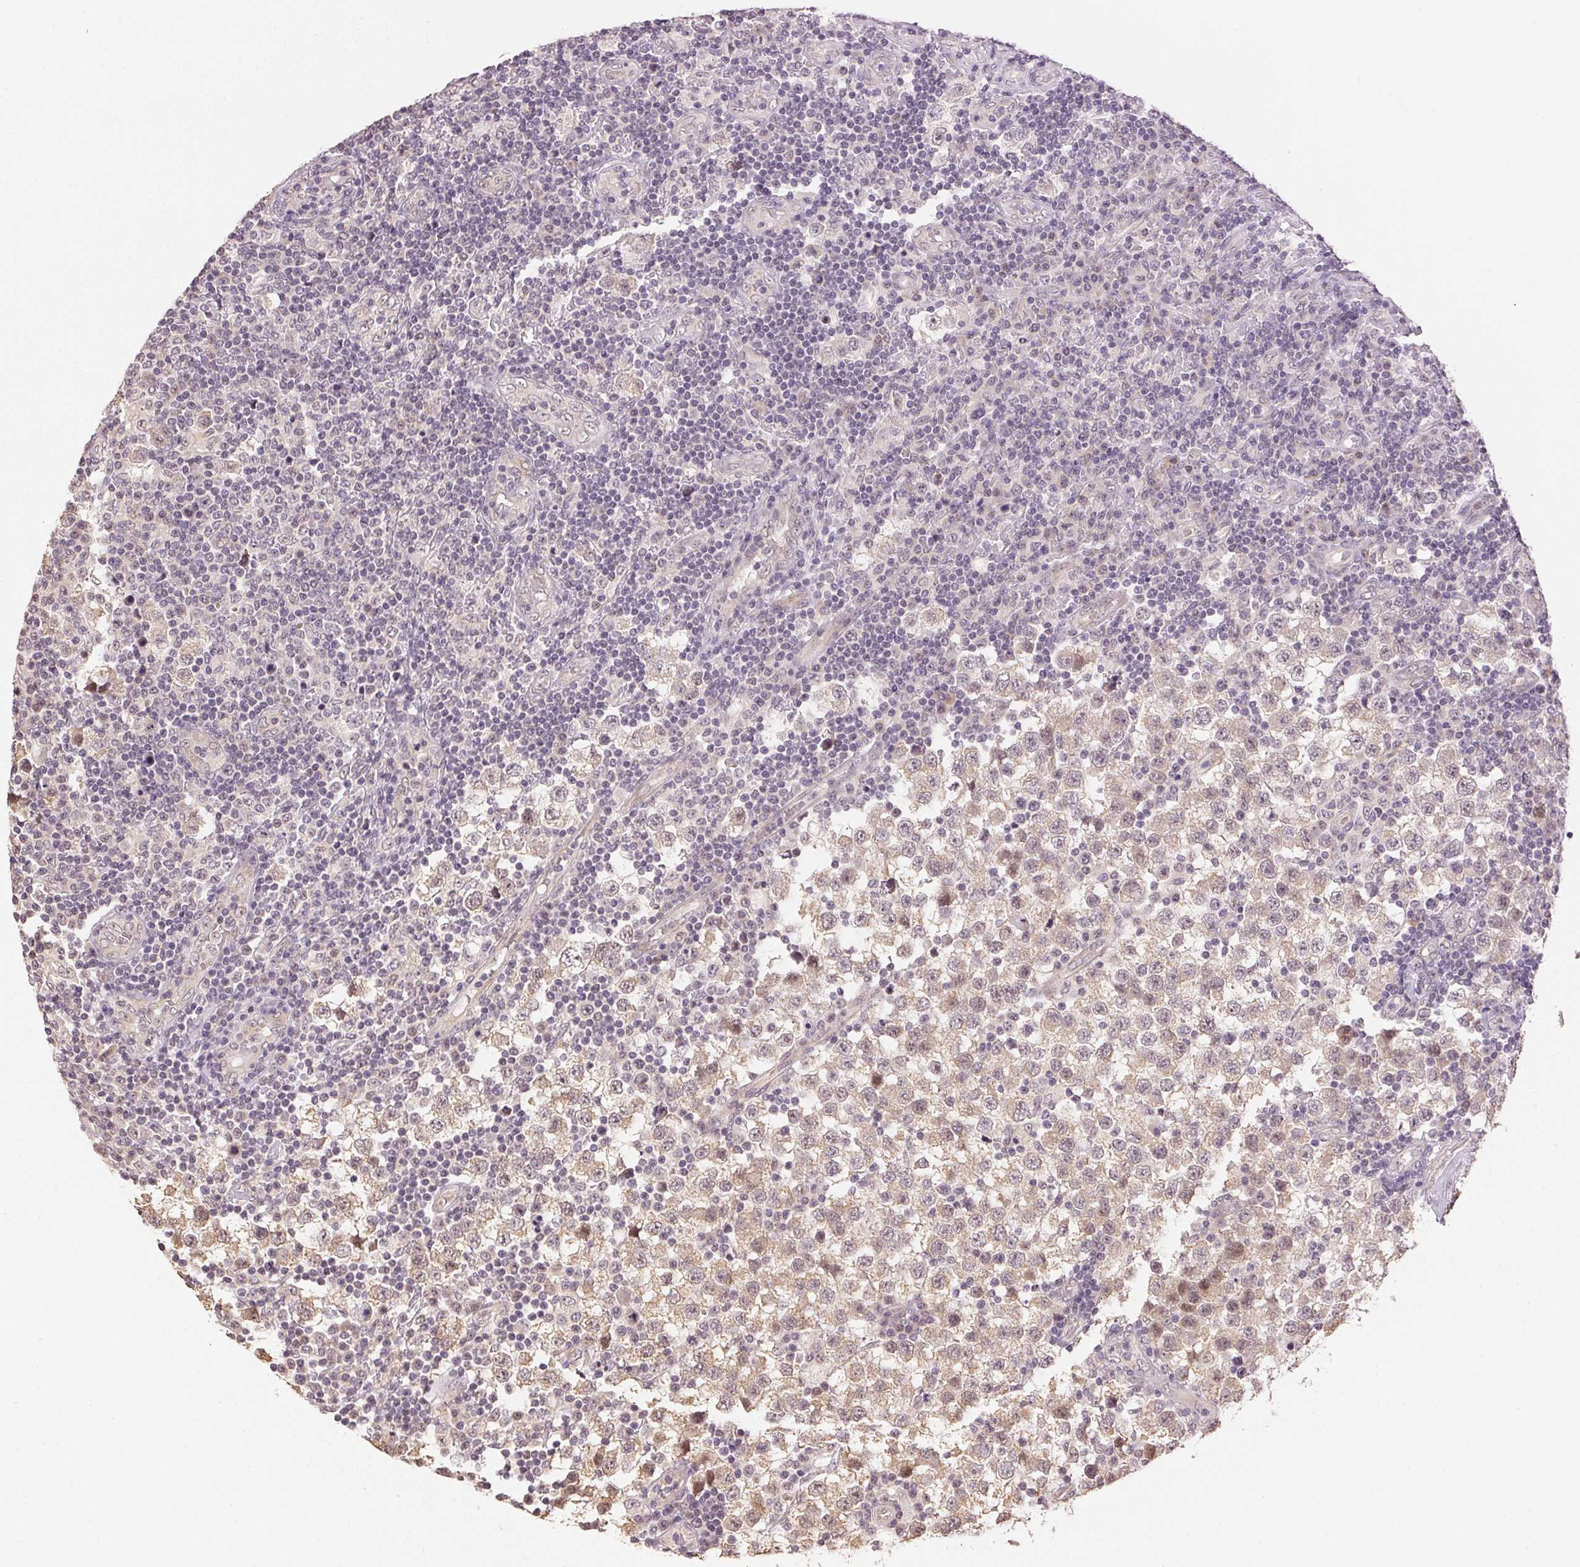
{"staining": {"intensity": "weak", "quantity": "25%-75%", "location": "cytoplasmic/membranous,nuclear"}, "tissue": "testis cancer", "cell_type": "Tumor cells", "image_type": "cancer", "snomed": [{"axis": "morphology", "description": "Seminoma, NOS"}, {"axis": "topography", "description": "Testis"}], "caption": "About 25%-75% of tumor cells in testis seminoma display weak cytoplasmic/membranous and nuclear protein expression as visualized by brown immunohistochemical staining.", "gene": "PLCB1", "patient": {"sex": "male", "age": 34}}